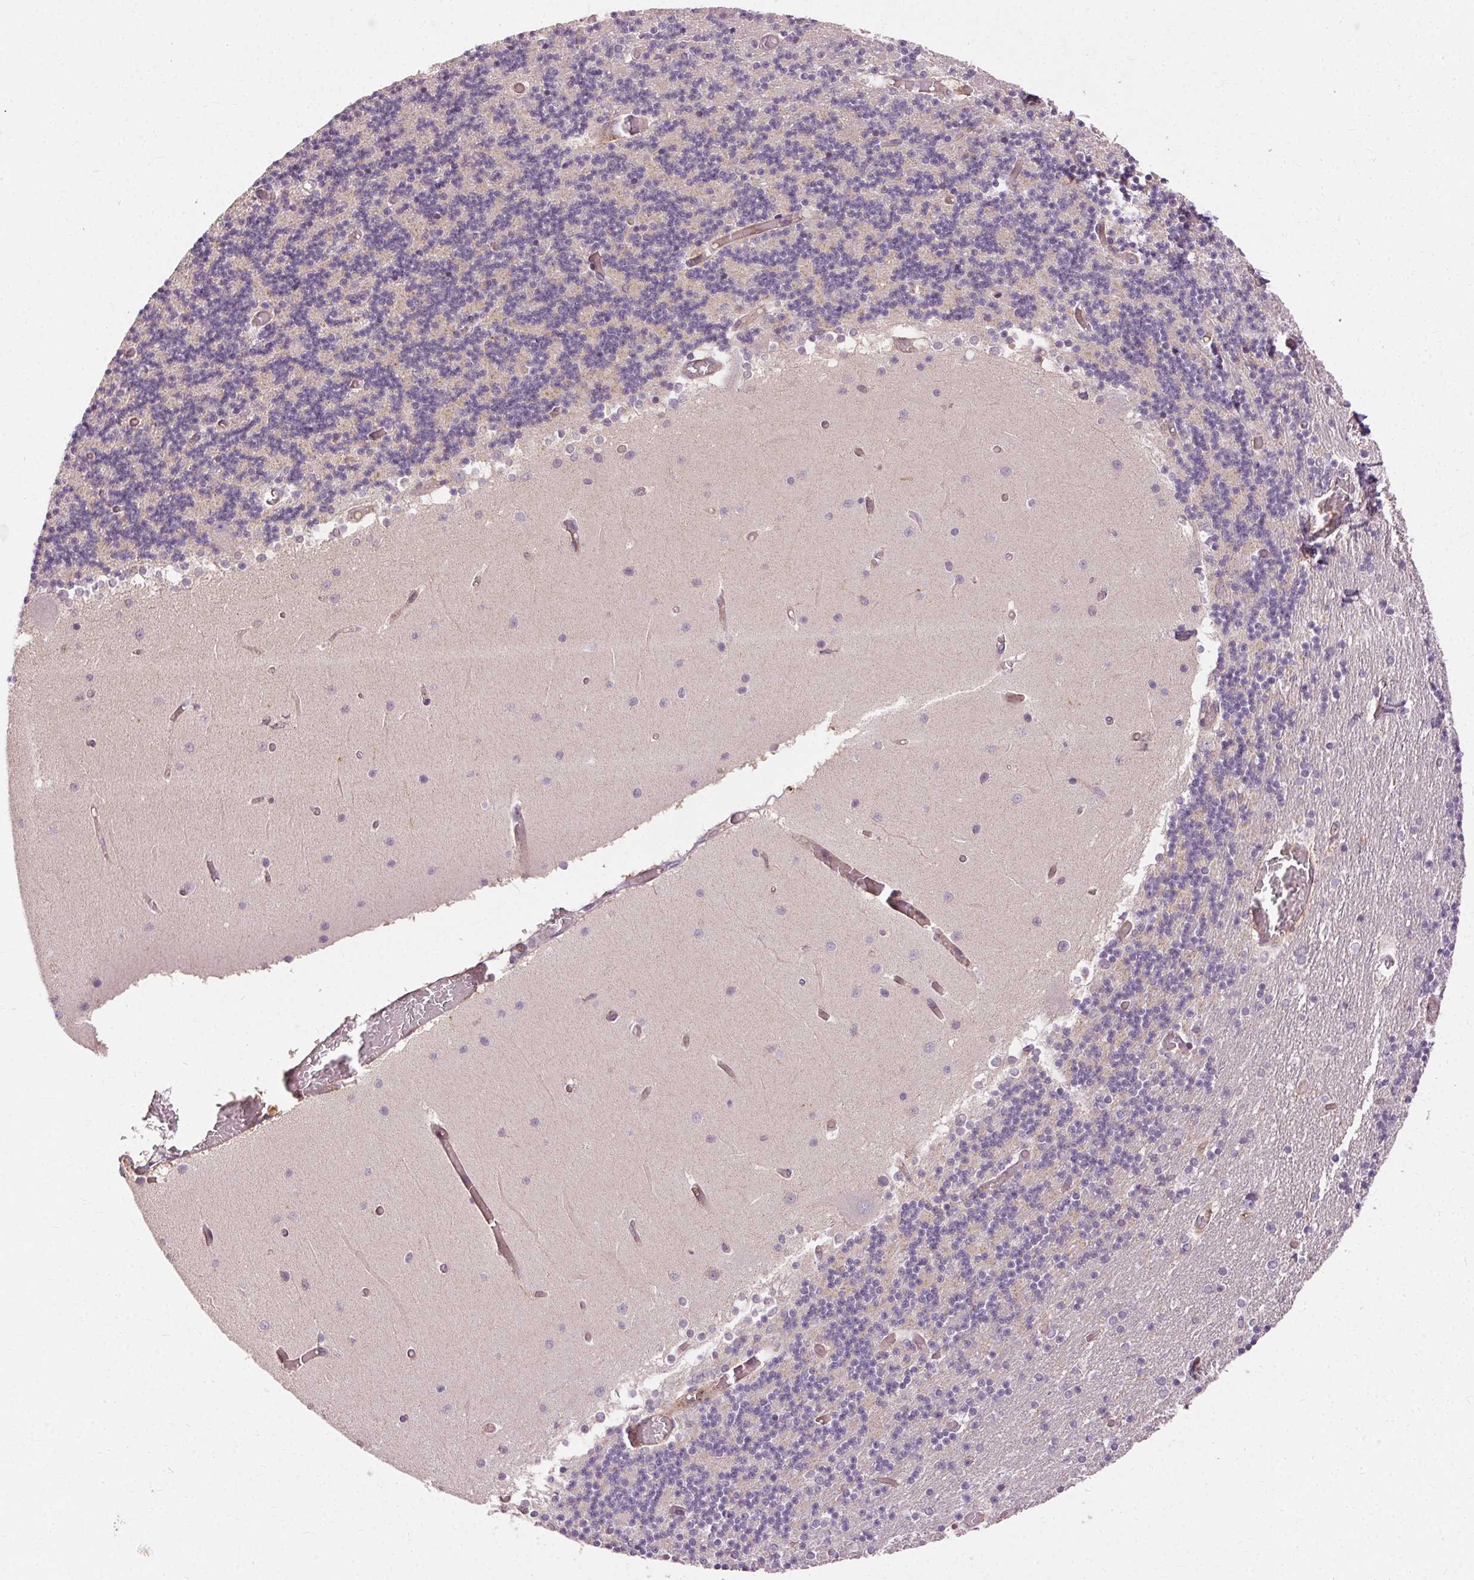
{"staining": {"intensity": "negative", "quantity": "none", "location": "none"}, "tissue": "cerebellum", "cell_type": "Cells in granular layer", "image_type": "normal", "snomed": [{"axis": "morphology", "description": "Normal tissue, NOS"}, {"axis": "topography", "description": "Cerebellum"}], "caption": "Immunohistochemistry of normal human cerebellum reveals no positivity in cells in granular layer. (DAB immunohistochemistry (IHC) with hematoxylin counter stain).", "gene": "REP15", "patient": {"sex": "female", "age": 28}}